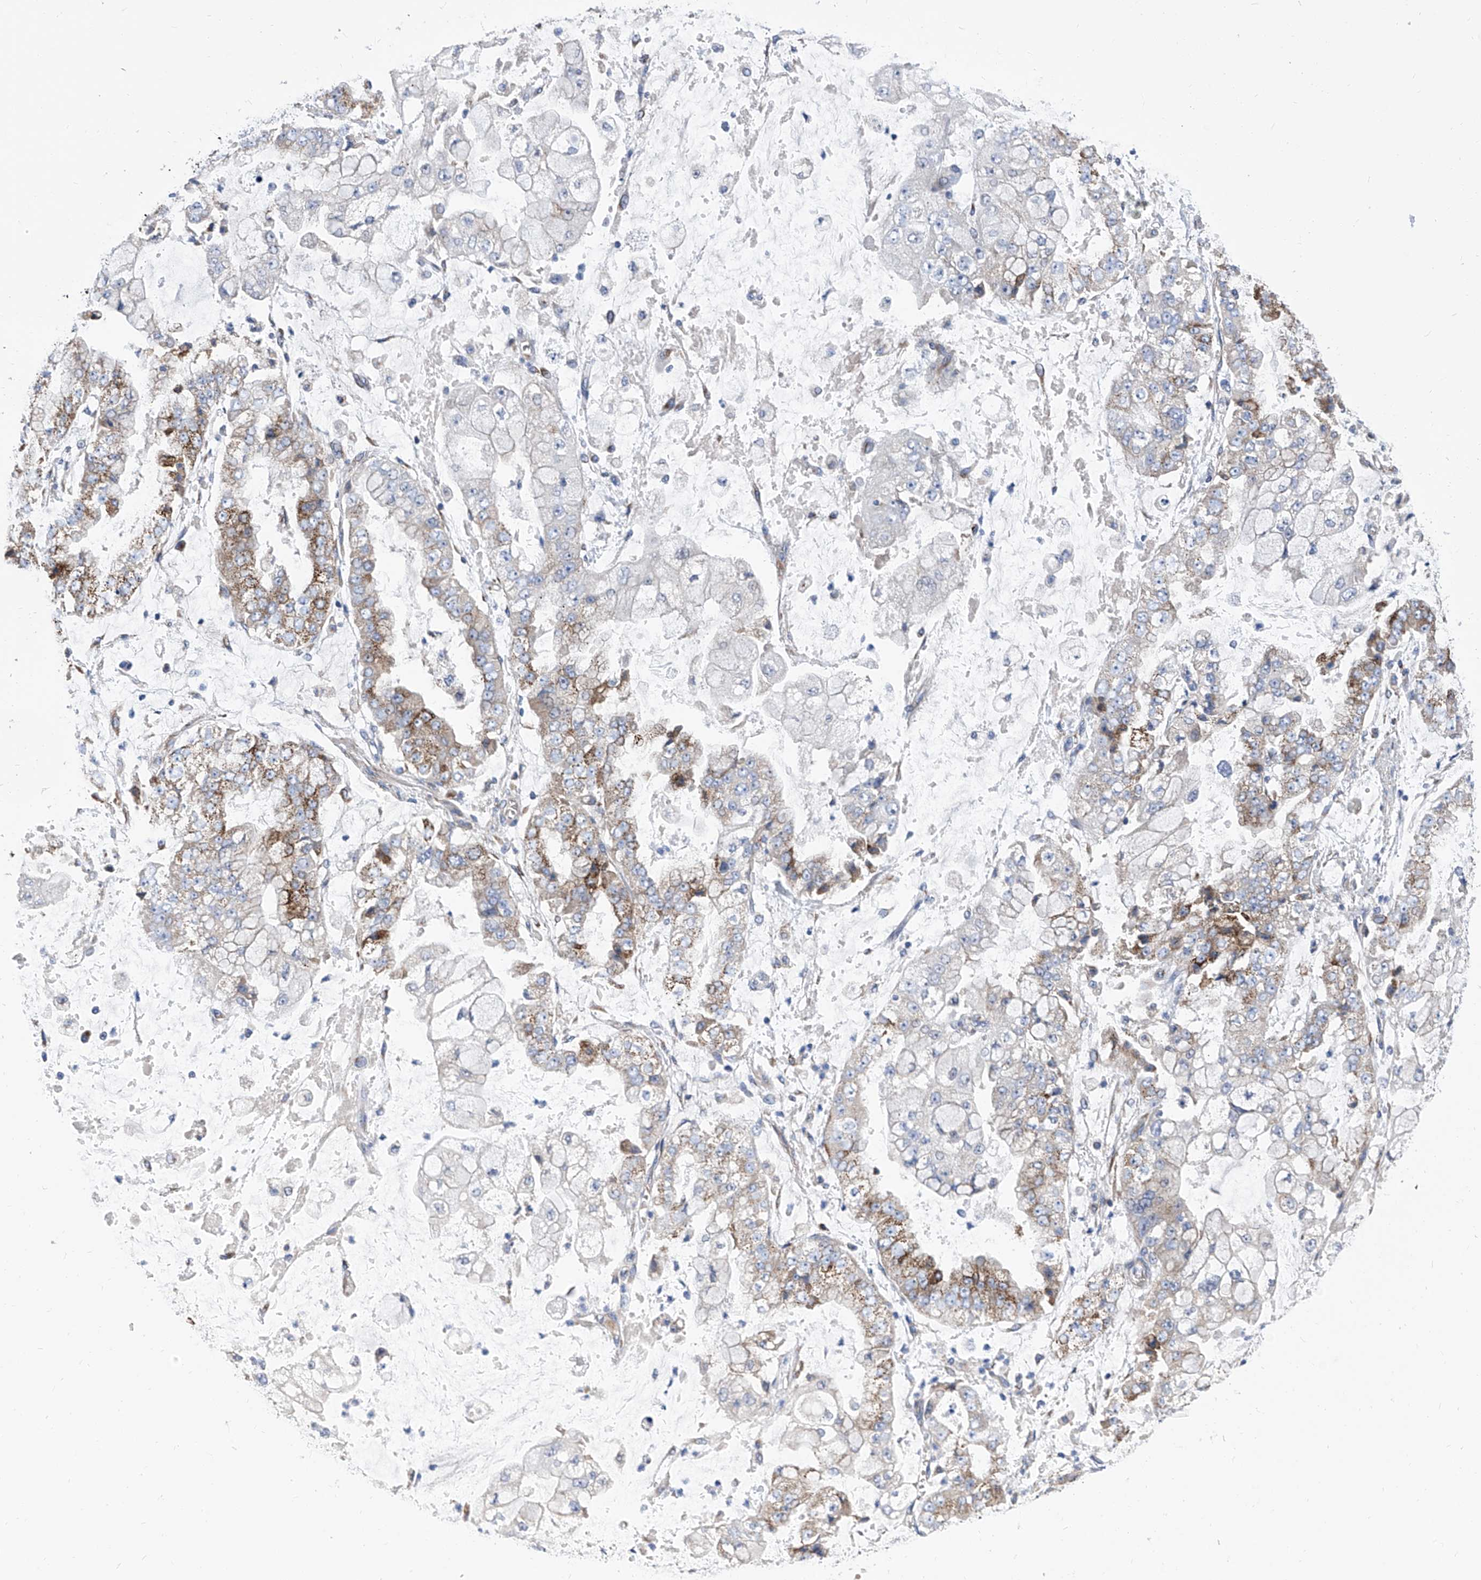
{"staining": {"intensity": "moderate", "quantity": "<25%", "location": "cytoplasmic/membranous"}, "tissue": "stomach cancer", "cell_type": "Tumor cells", "image_type": "cancer", "snomed": [{"axis": "morphology", "description": "Adenocarcinoma, NOS"}, {"axis": "topography", "description": "Stomach"}], "caption": "Adenocarcinoma (stomach) tissue demonstrates moderate cytoplasmic/membranous staining in about <25% of tumor cells, visualized by immunohistochemistry.", "gene": "TJAP1", "patient": {"sex": "male", "age": 76}}